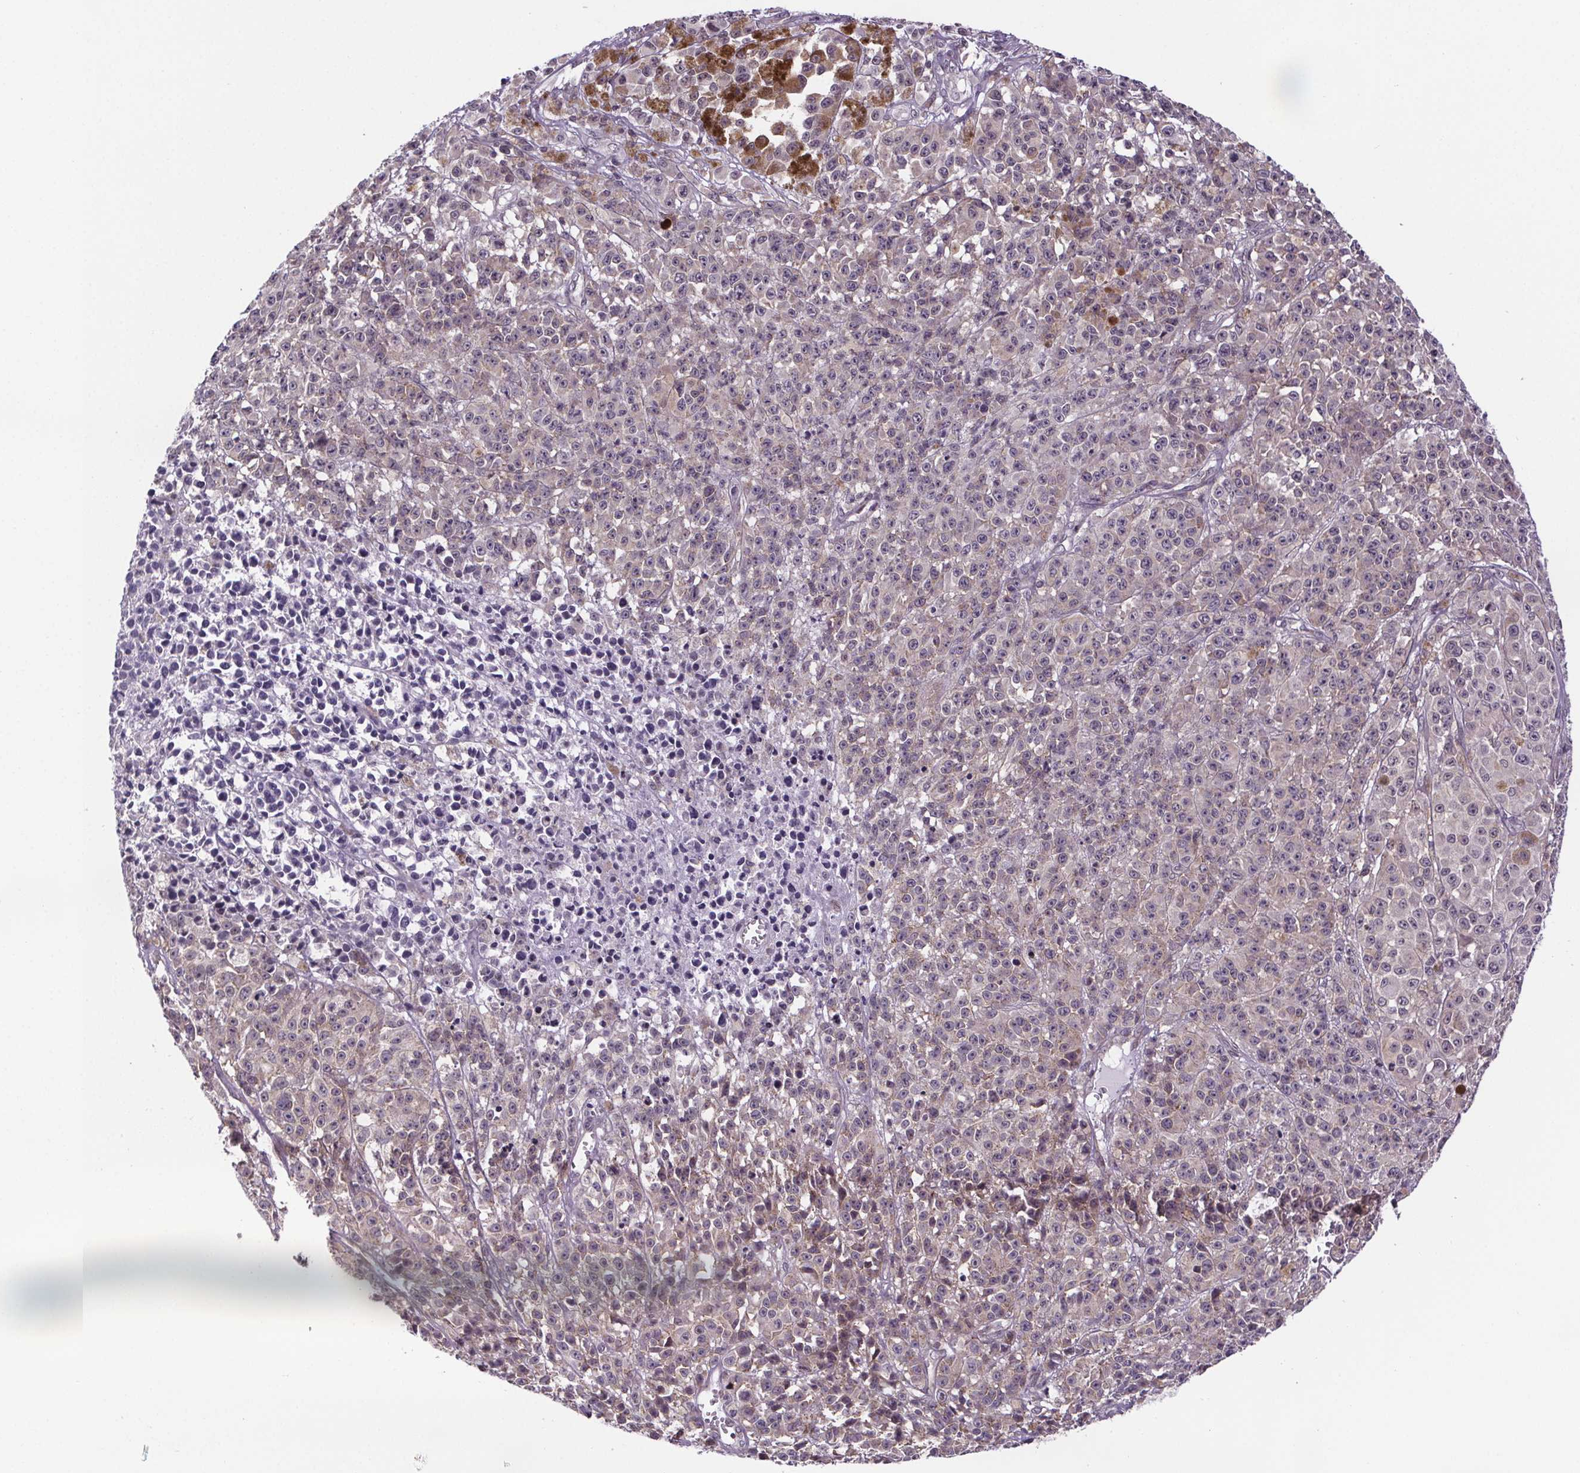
{"staining": {"intensity": "negative", "quantity": "none", "location": "none"}, "tissue": "melanoma", "cell_type": "Tumor cells", "image_type": "cancer", "snomed": [{"axis": "morphology", "description": "Malignant melanoma, NOS"}, {"axis": "topography", "description": "Skin"}], "caption": "Human melanoma stained for a protein using immunohistochemistry (IHC) shows no staining in tumor cells.", "gene": "TTC12", "patient": {"sex": "female", "age": 58}}